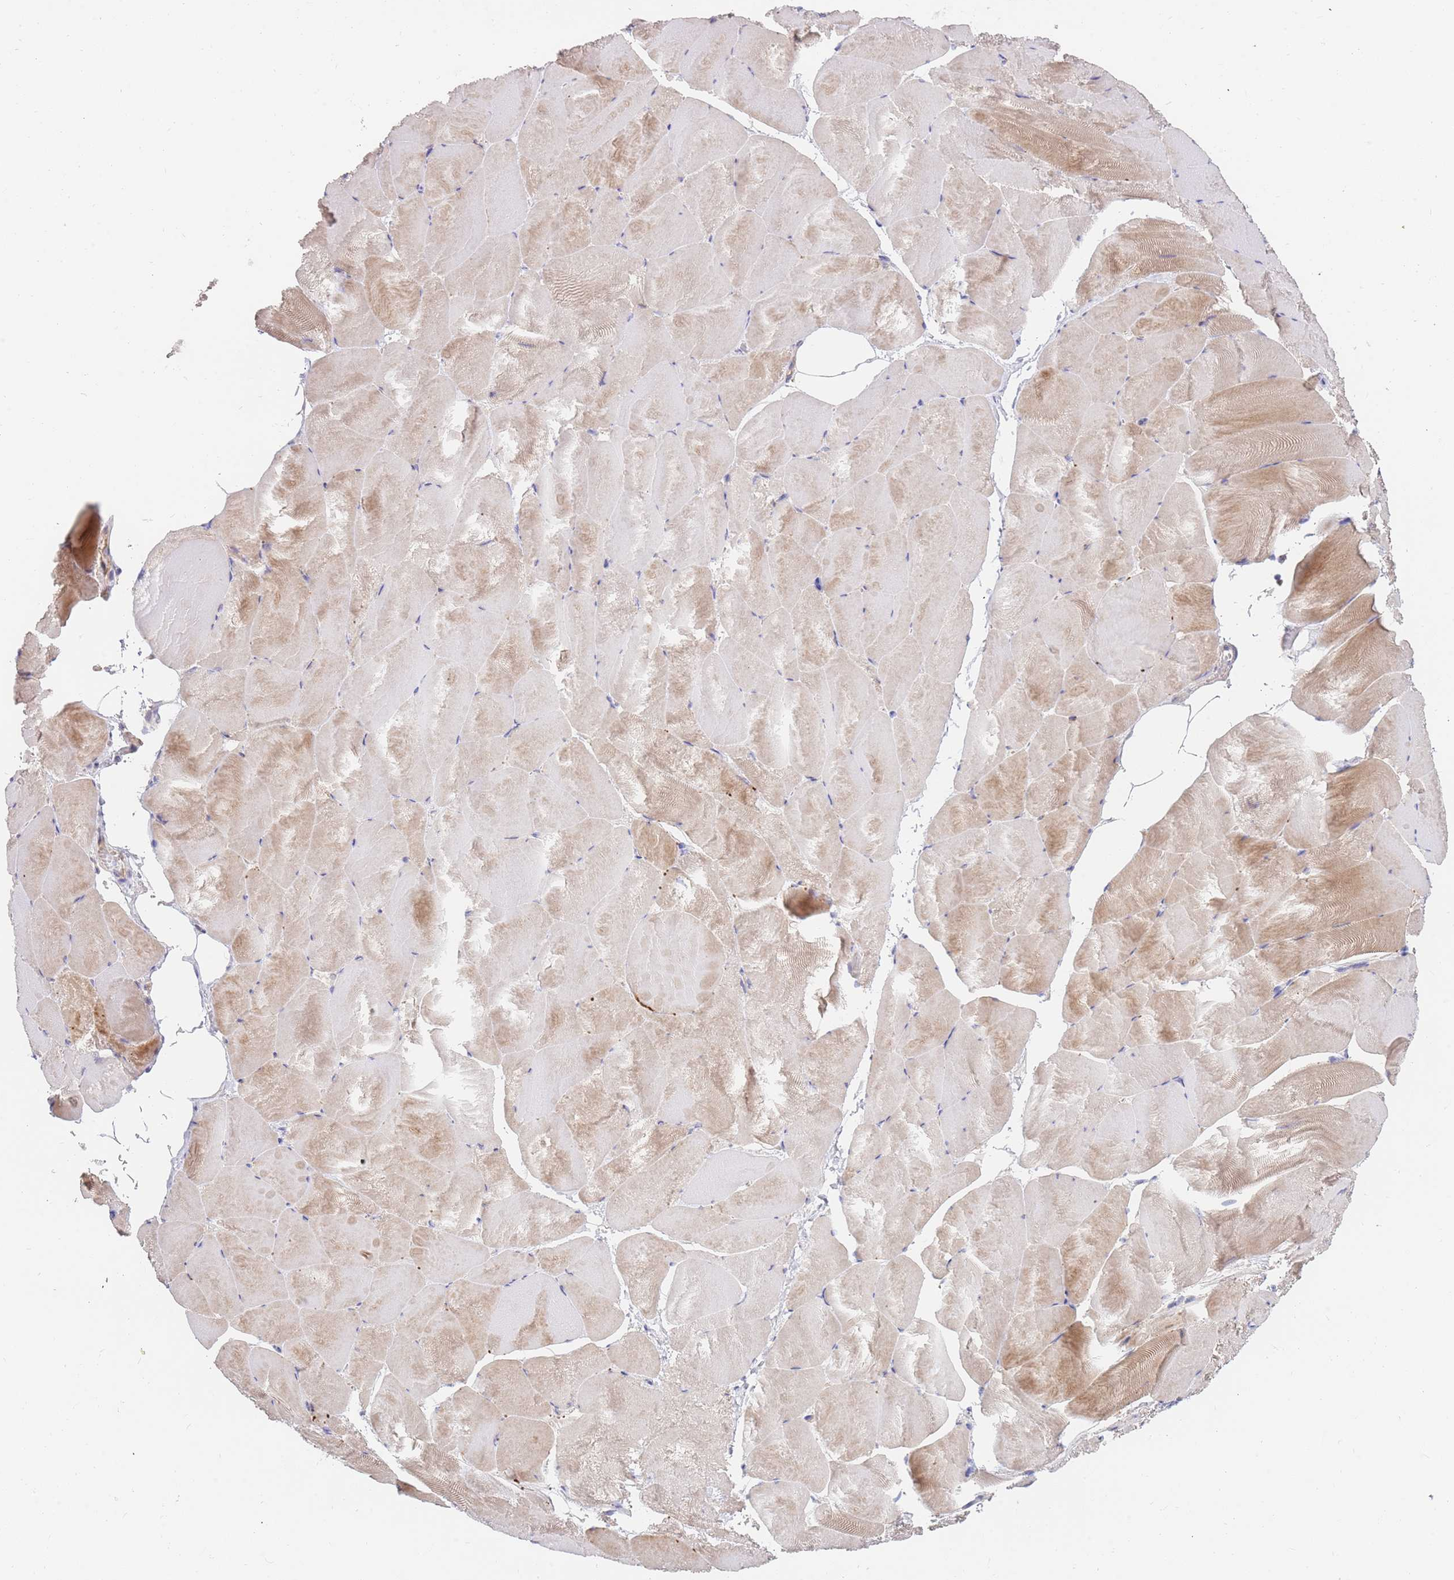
{"staining": {"intensity": "moderate", "quantity": "<25%", "location": "cytoplasmic/membranous"}, "tissue": "skeletal muscle", "cell_type": "Myocytes", "image_type": "normal", "snomed": [{"axis": "morphology", "description": "Normal tissue, NOS"}, {"axis": "topography", "description": "Skeletal muscle"}], "caption": "Immunohistochemical staining of normal skeletal muscle reveals low levels of moderate cytoplasmic/membranous positivity in approximately <25% of myocytes. (Stains: DAB in brown, nuclei in blue, Microscopy: brightfield microscopy at high magnification).", "gene": "BORCS5", "patient": {"sex": "female", "age": 64}}